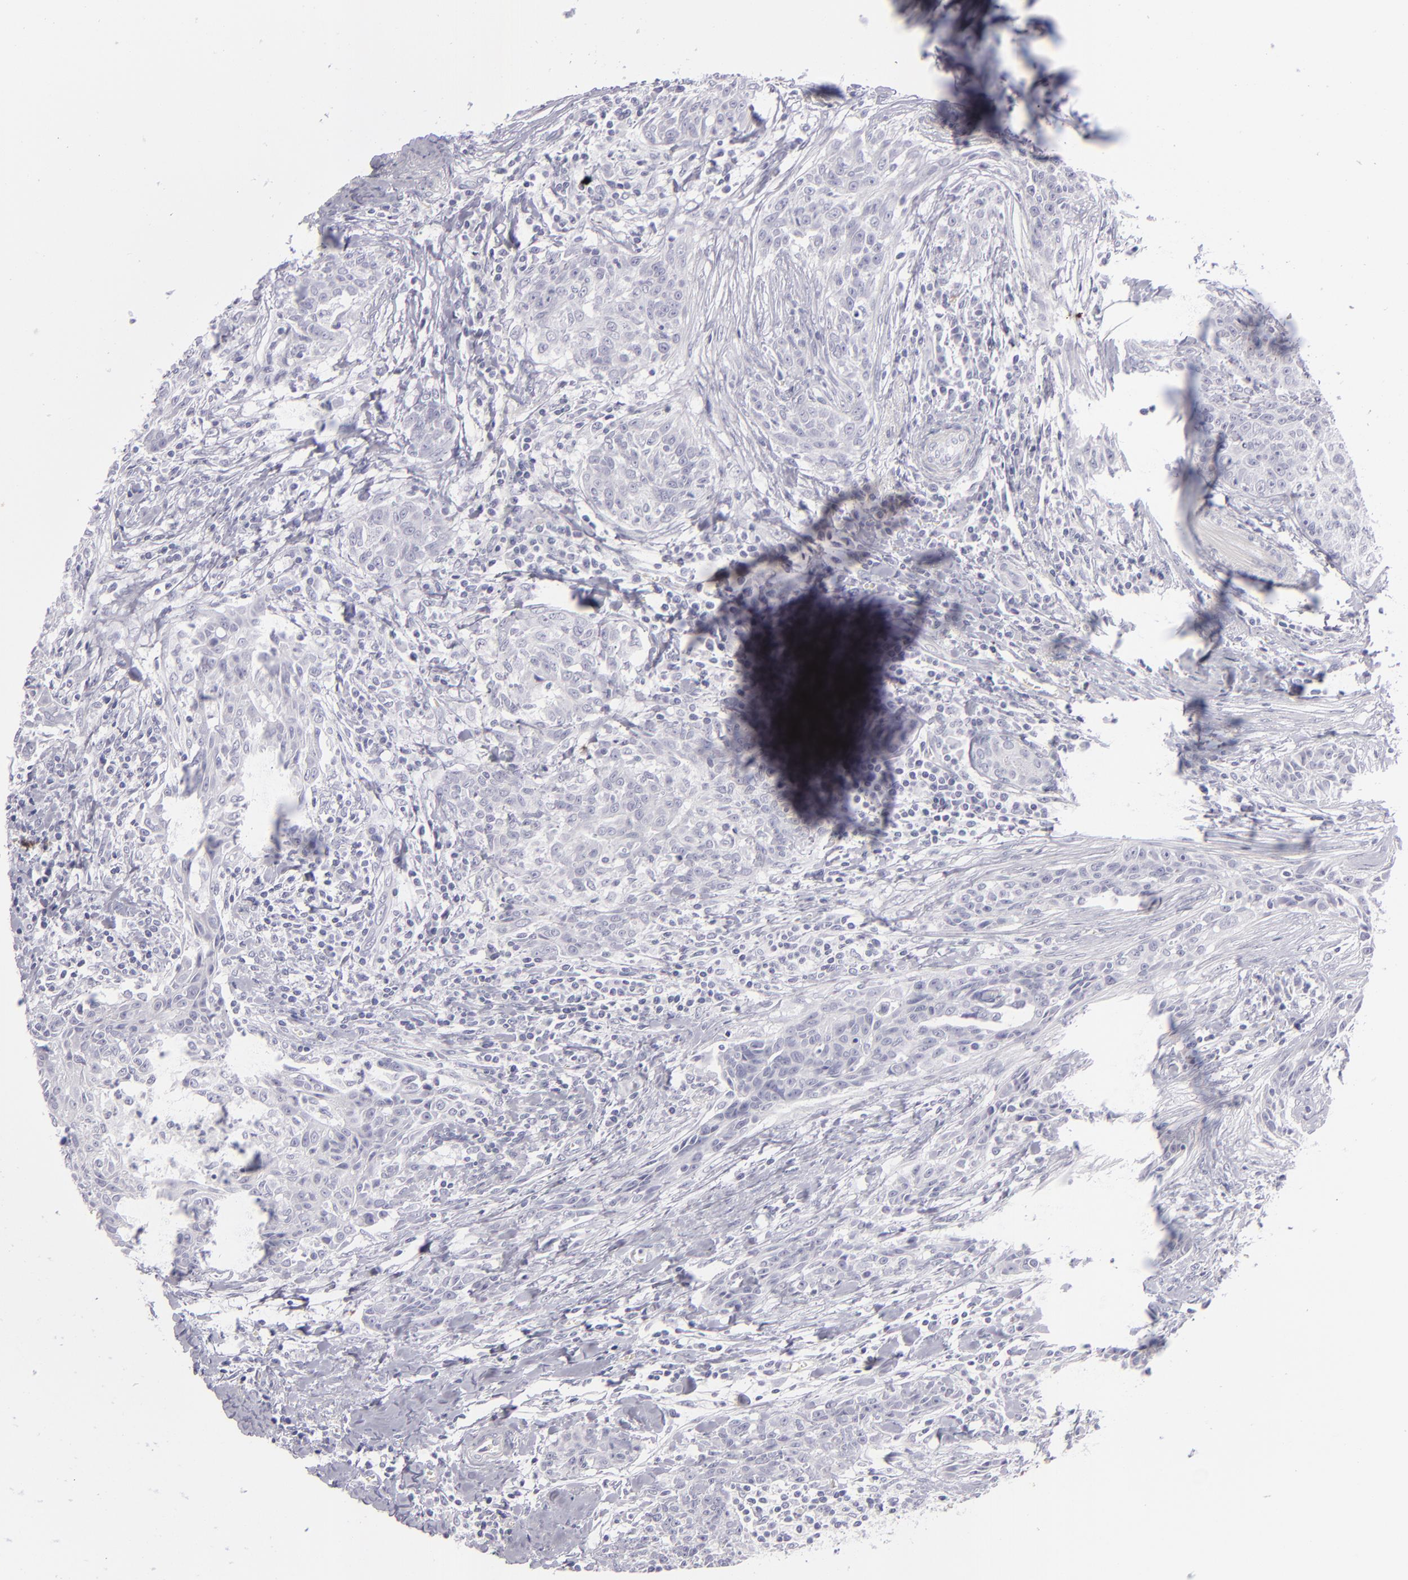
{"staining": {"intensity": "negative", "quantity": "none", "location": "none"}, "tissue": "breast cancer", "cell_type": "Tumor cells", "image_type": "cancer", "snomed": [{"axis": "morphology", "description": "Duct carcinoma"}, {"axis": "topography", "description": "Breast"}], "caption": "High power microscopy histopathology image of an immunohistochemistry image of invasive ductal carcinoma (breast), revealing no significant staining in tumor cells.", "gene": "VIL1", "patient": {"sex": "female", "age": 50}}